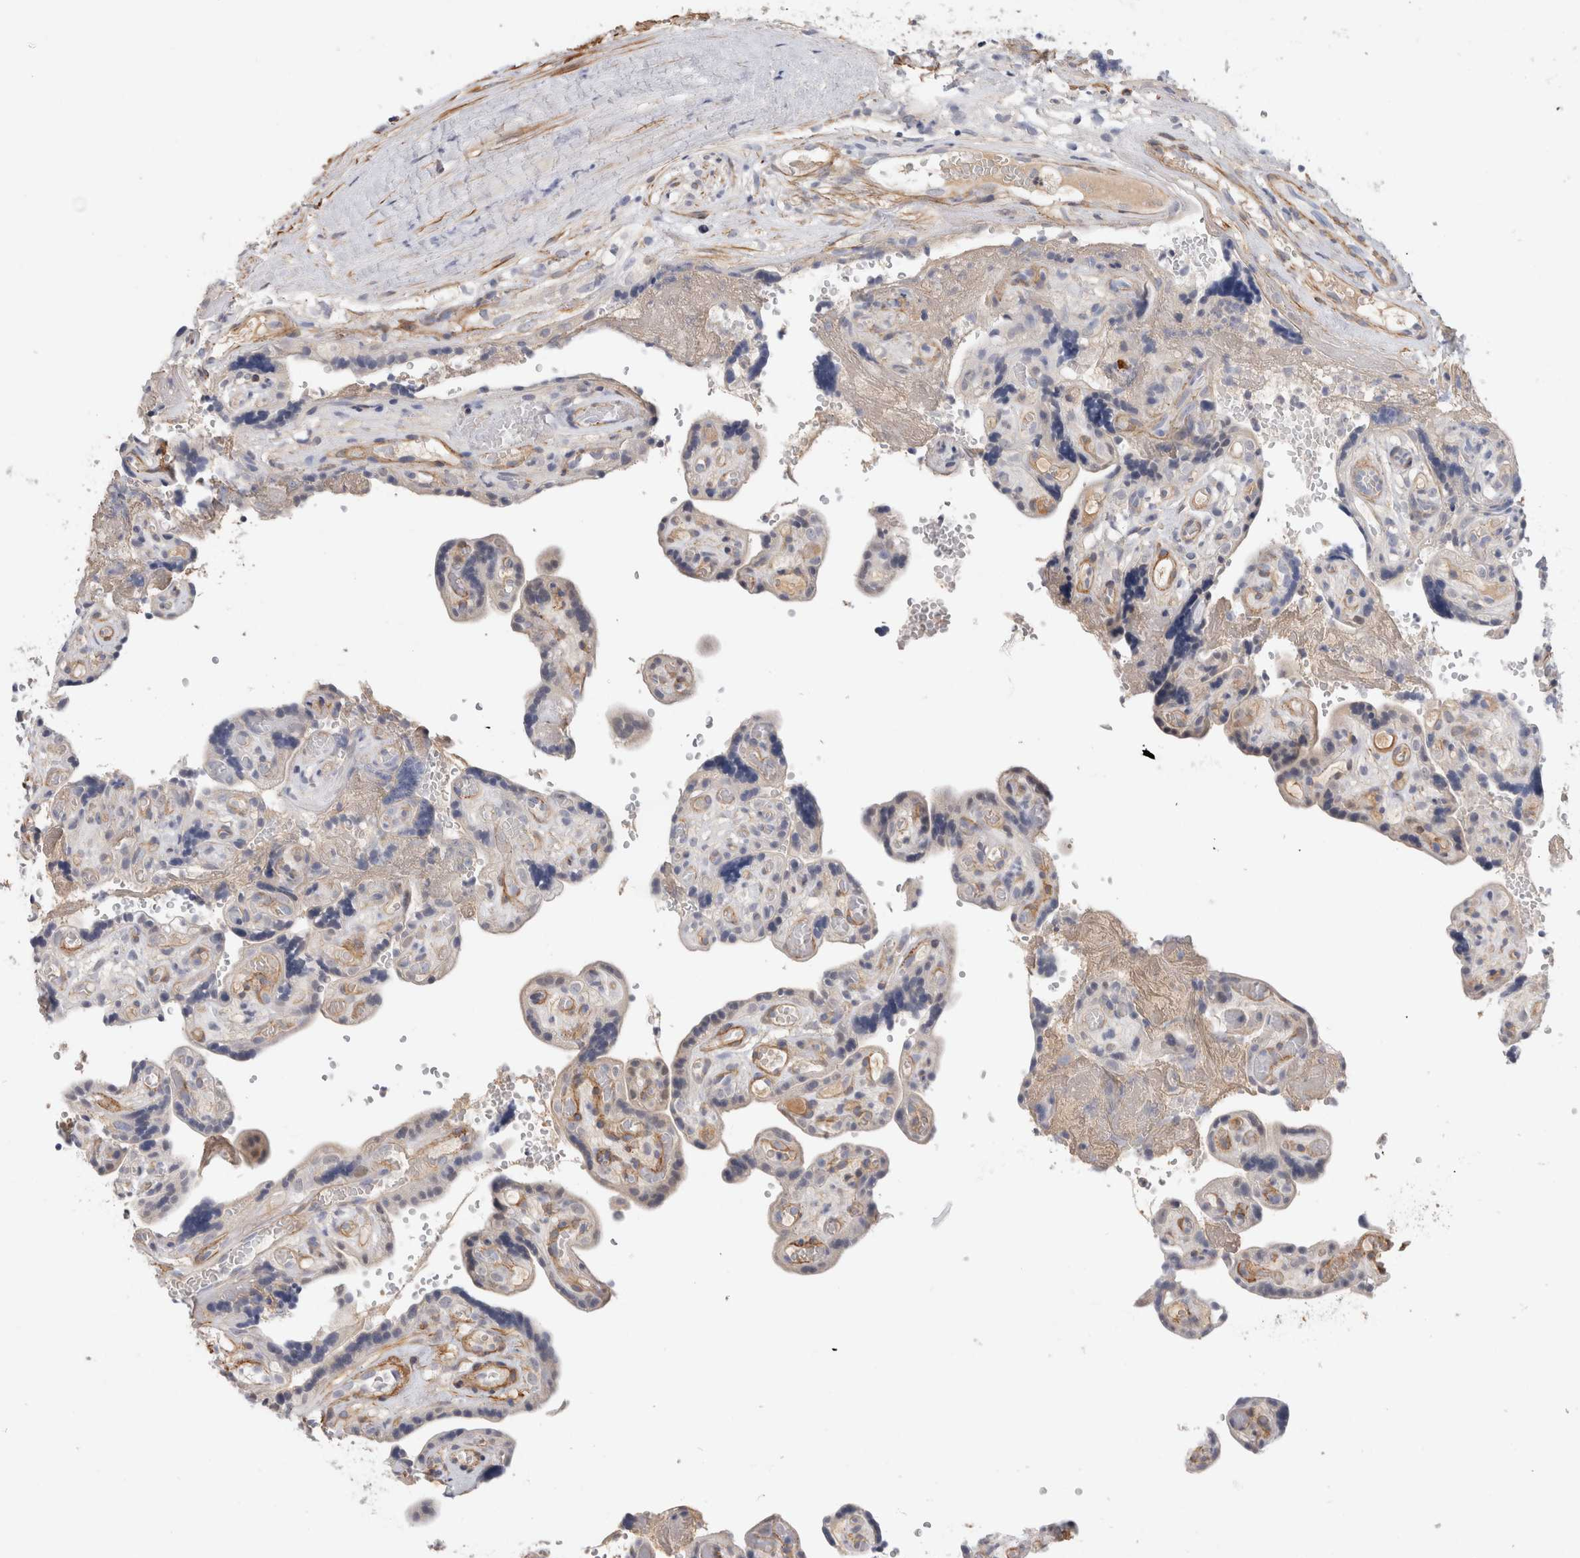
{"staining": {"intensity": "moderate", "quantity": "25%-75%", "location": "cytoplasmic/membranous,nuclear"}, "tissue": "placenta", "cell_type": "Decidual cells", "image_type": "normal", "snomed": [{"axis": "morphology", "description": "Normal tissue, NOS"}, {"axis": "topography", "description": "Placenta"}], "caption": "Protein analysis of unremarkable placenta demonstrates moderate cytoplasmic/membranous,nuclear staining in about 25%-75% of decidual cells. The staining was performed using DAB to visualize the protein expression in brown, while the nuclei were stained in blue with hematoxylin (Magnification: 20x).", "gene": "PGM1", "patient": {"sex": "female", "age": 30}}